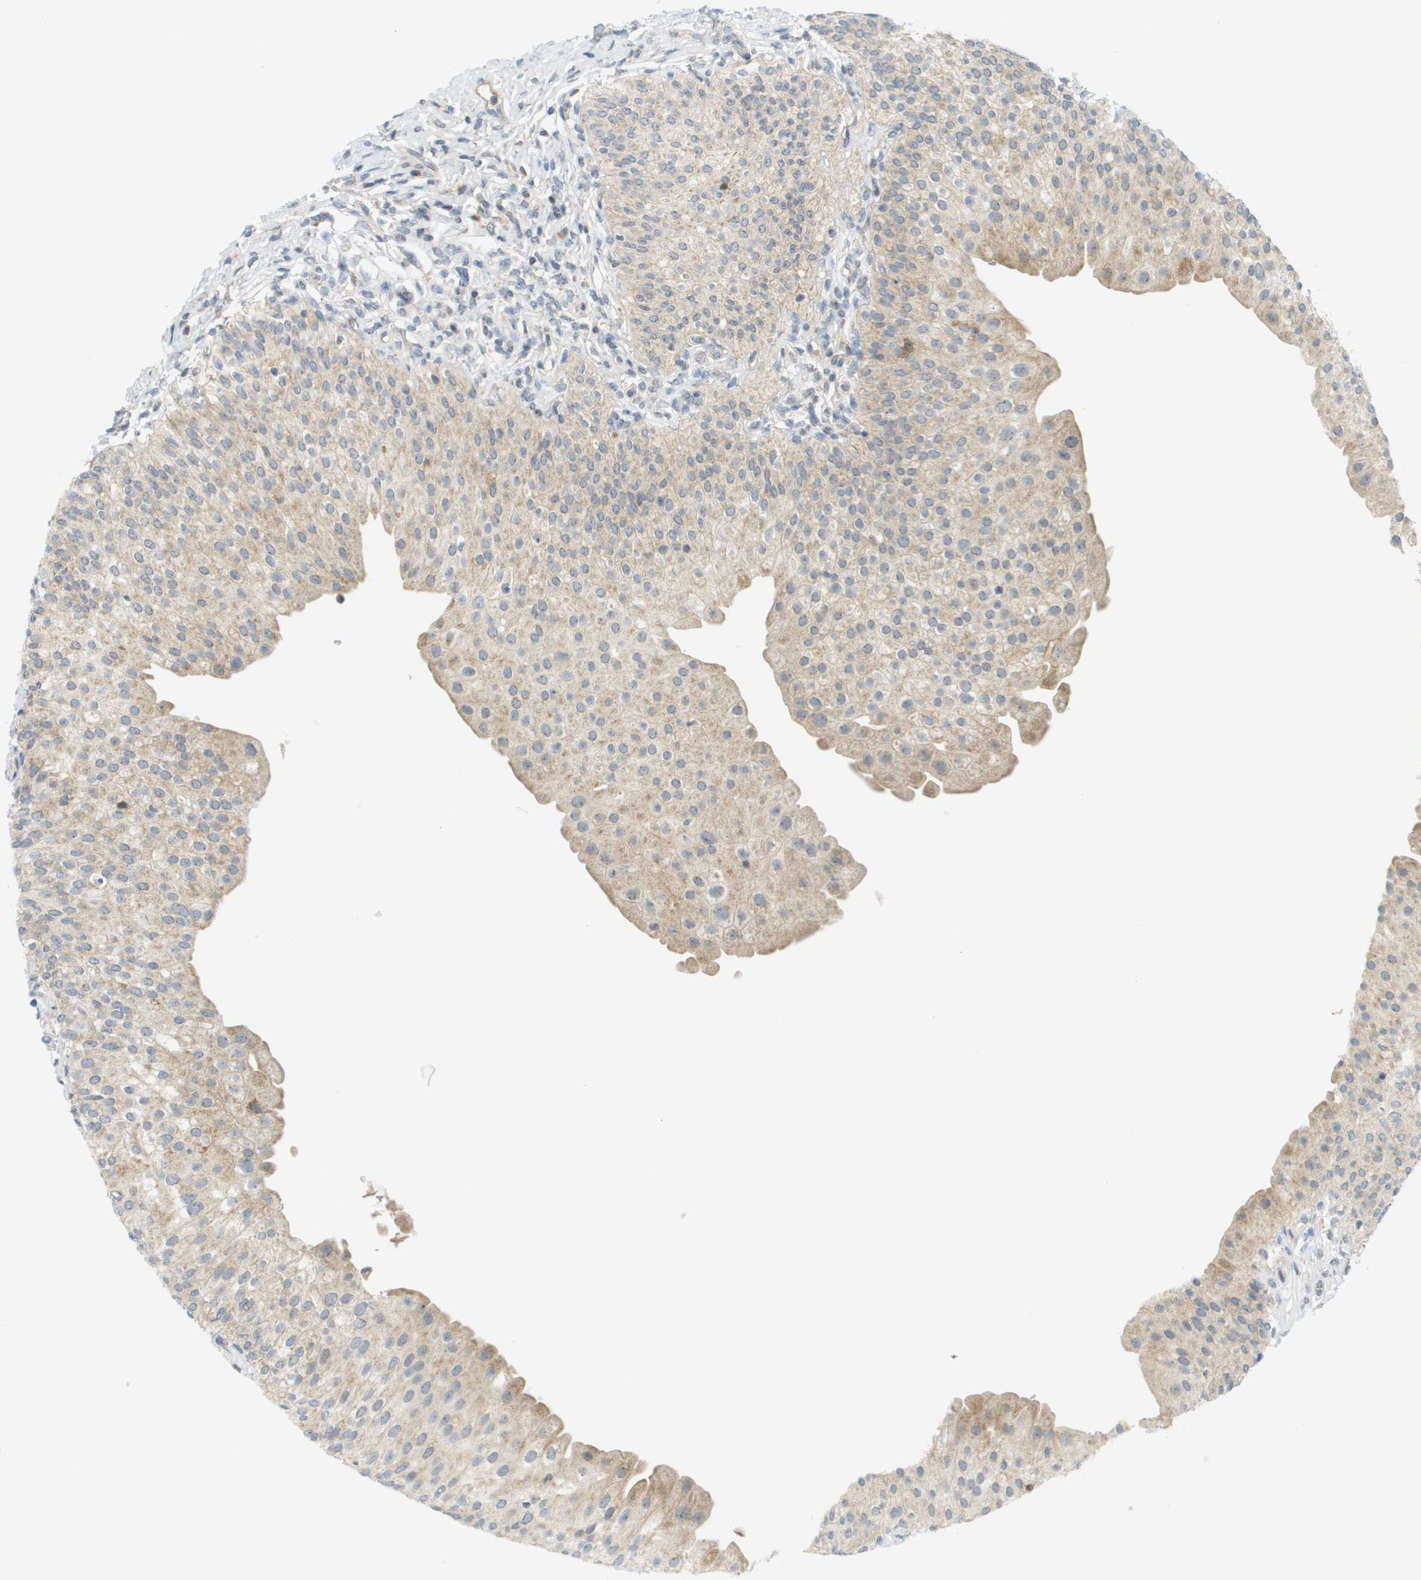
{"staining": {"intensity": "weak", "quantity": ">75%", "location": "cytoplasmic/membranous"}, "tissue": "urinary bladder", "cell_type": "Urothelial cells", "image_type": "normal", "snomed": [{"axis": "morphology", "description": "Normal tissue, NOS"}, {"axis": "topography", "description": "Urinary bladder"}], "caption": "A high-resolution histopathology image shows immunohistochemistry staining of benign urinary bladder, which demonstrates weak cytoplasmic/membranous positivity in approximately >75% of urothelial cells. Using DAB (3,3'-diaminobenzidine) (brown) and hematoxylin (blue) stains, captured at high magnification using brightfield microscopy.", "gene": "PROC", "patient": {"sex": "male", "age": 46}}